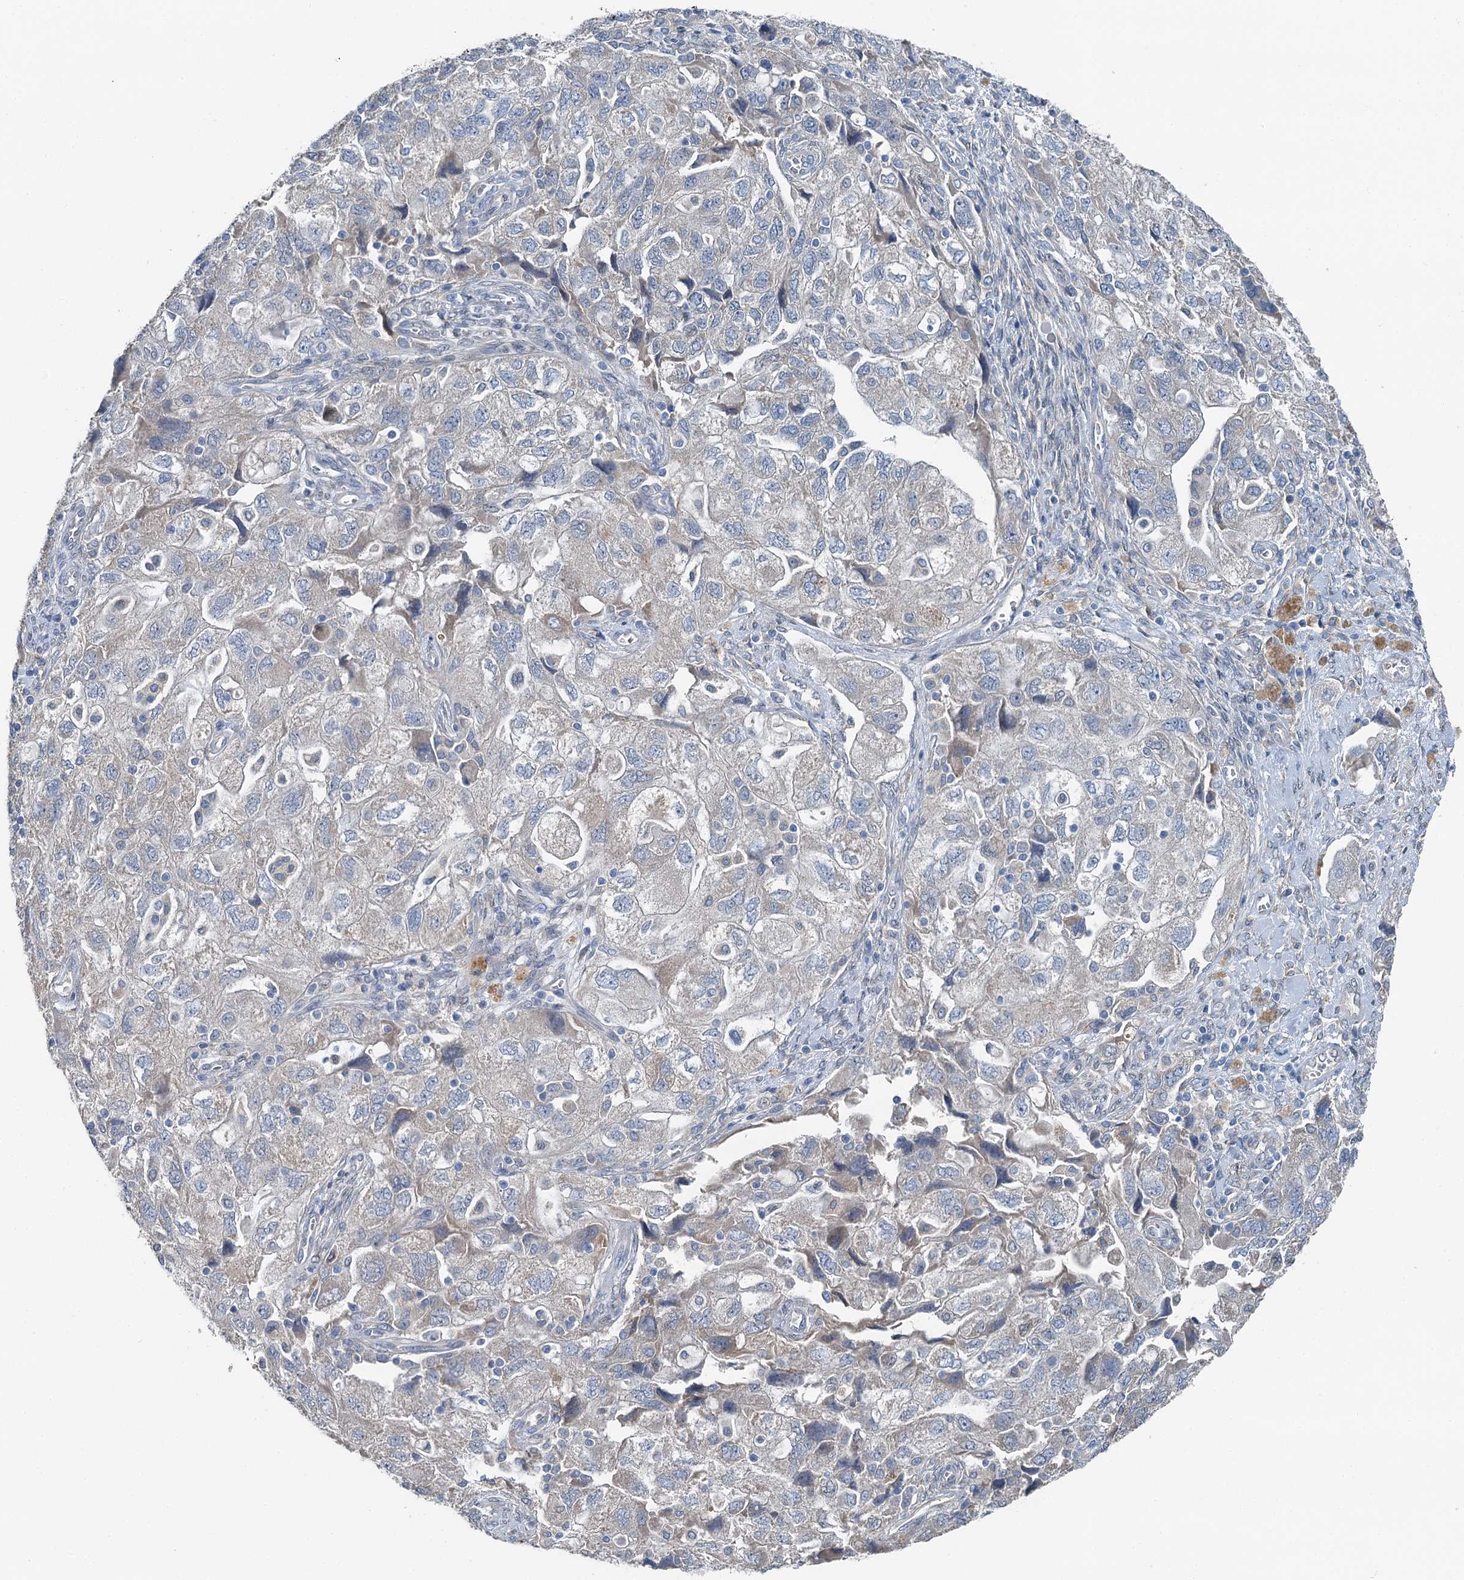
{"staining": {"intensity": "negative", "quantity": "none", "location": "none"}, "tissue": "ovarian cancer", "cell_type": "Tumor cells", "image_type": "cancer", "snomed": [{"axis": "morphology", "description": "Carcinoma, NOS"}, {"axis": "morphology", "description": "Cystadenocarcinoma, serous, NOS"}, {"axis": "topography", "description": "Ovary"}], "caption": "An IHC histopathology image of ovarian cancer is shown. There is no staining in tumor cells of ovarian cancer.", "gene": "C6orf120", "patient": {"sex": "female", "age": 69}}